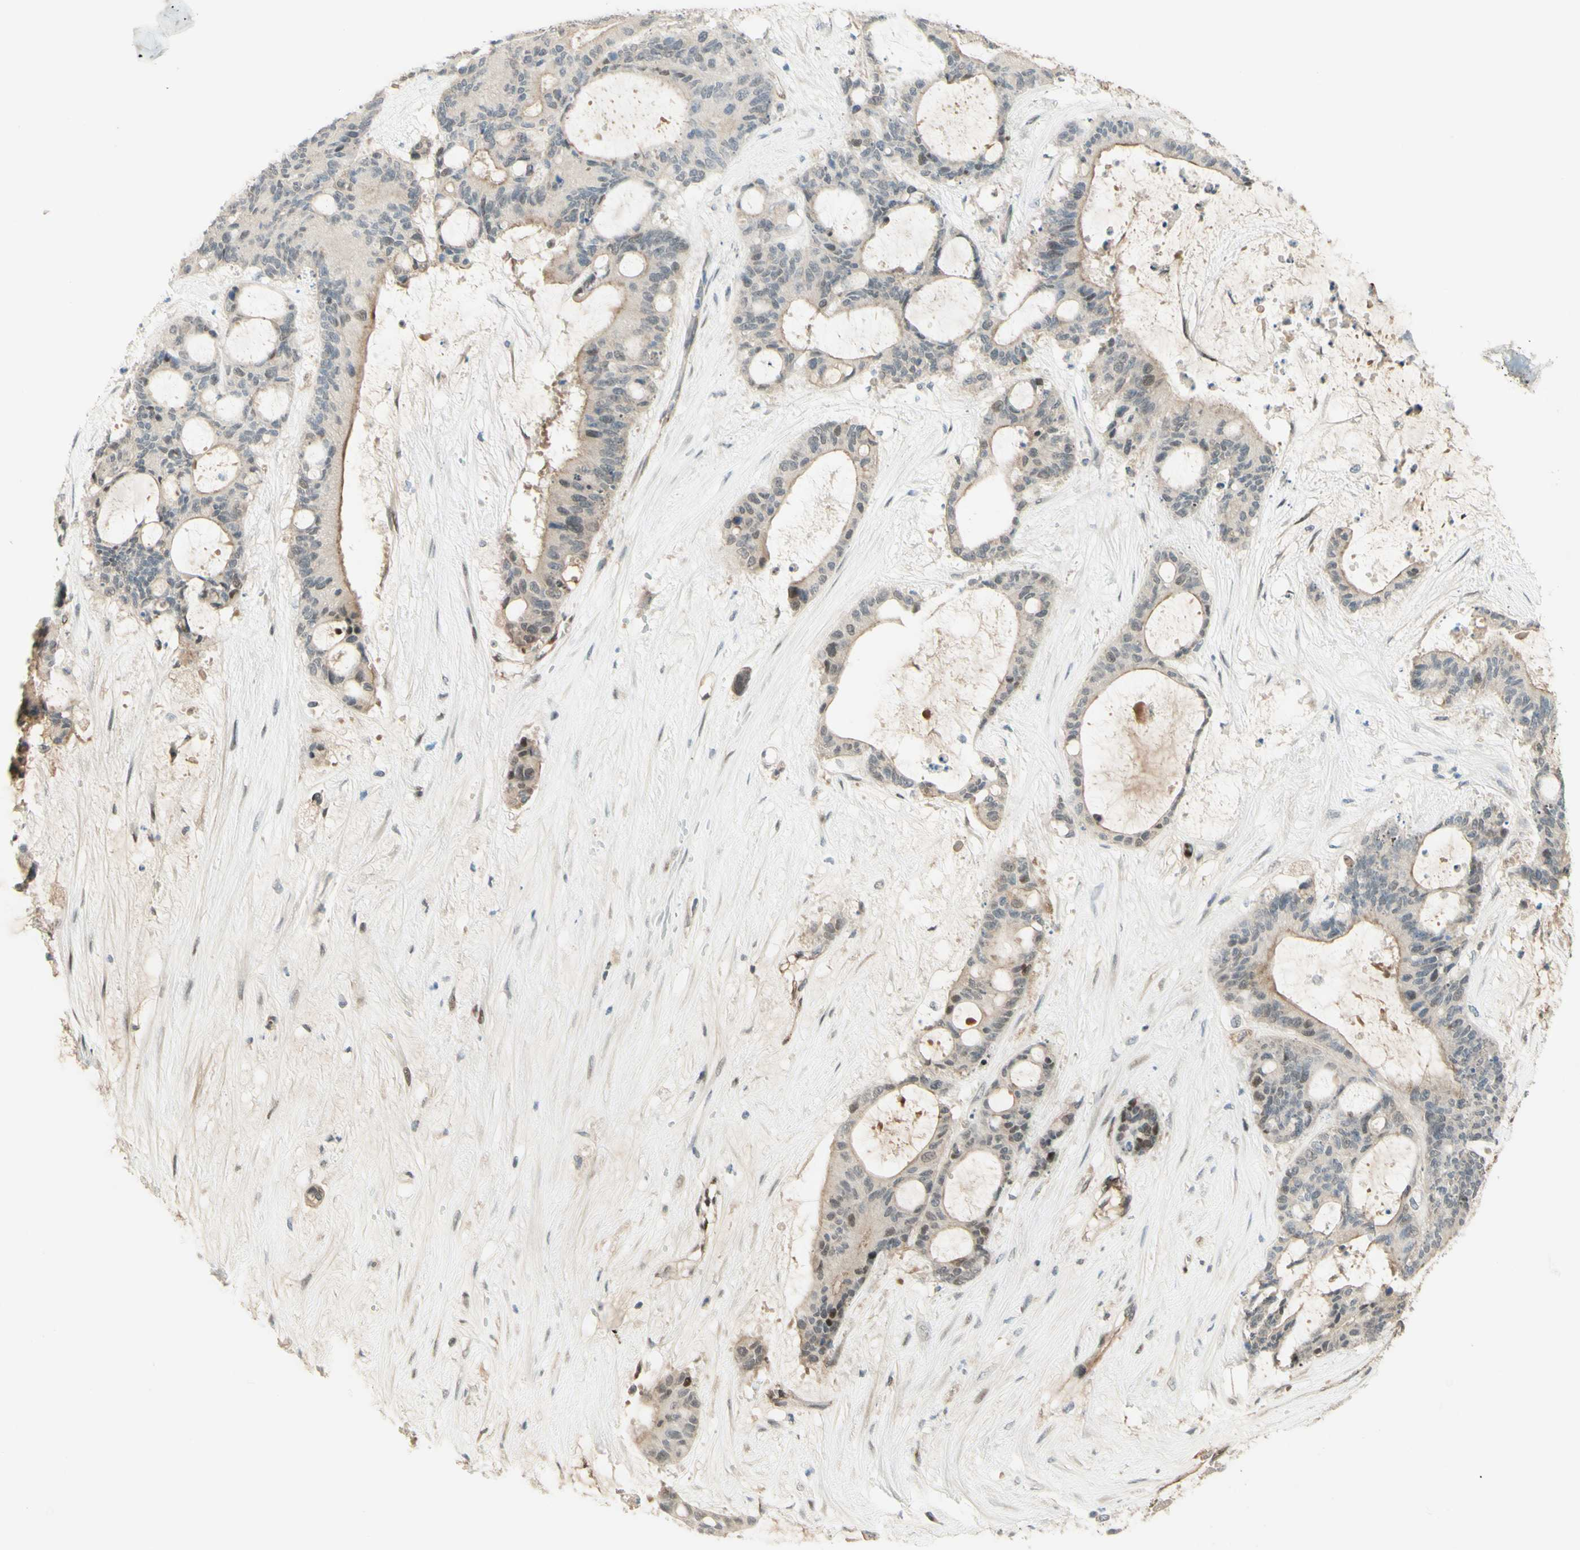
{"staining": {"intensity": "negative", "quantity": "none", "location": "none"}, "tissue": "liver cancer", "cell_type": "Tumor cells", "image_type": "cancer", "snomed": [{"axis": "morphology", "description": "Cholangiocarcinoma"}, {"axis": "topography", "description": "Liver"}], "caption": "A histopathology image of human liver cancer is negative for staining in tumor cells.", "gene": "ANGPT2", "patient": {"sex": "female", "age": 73}}